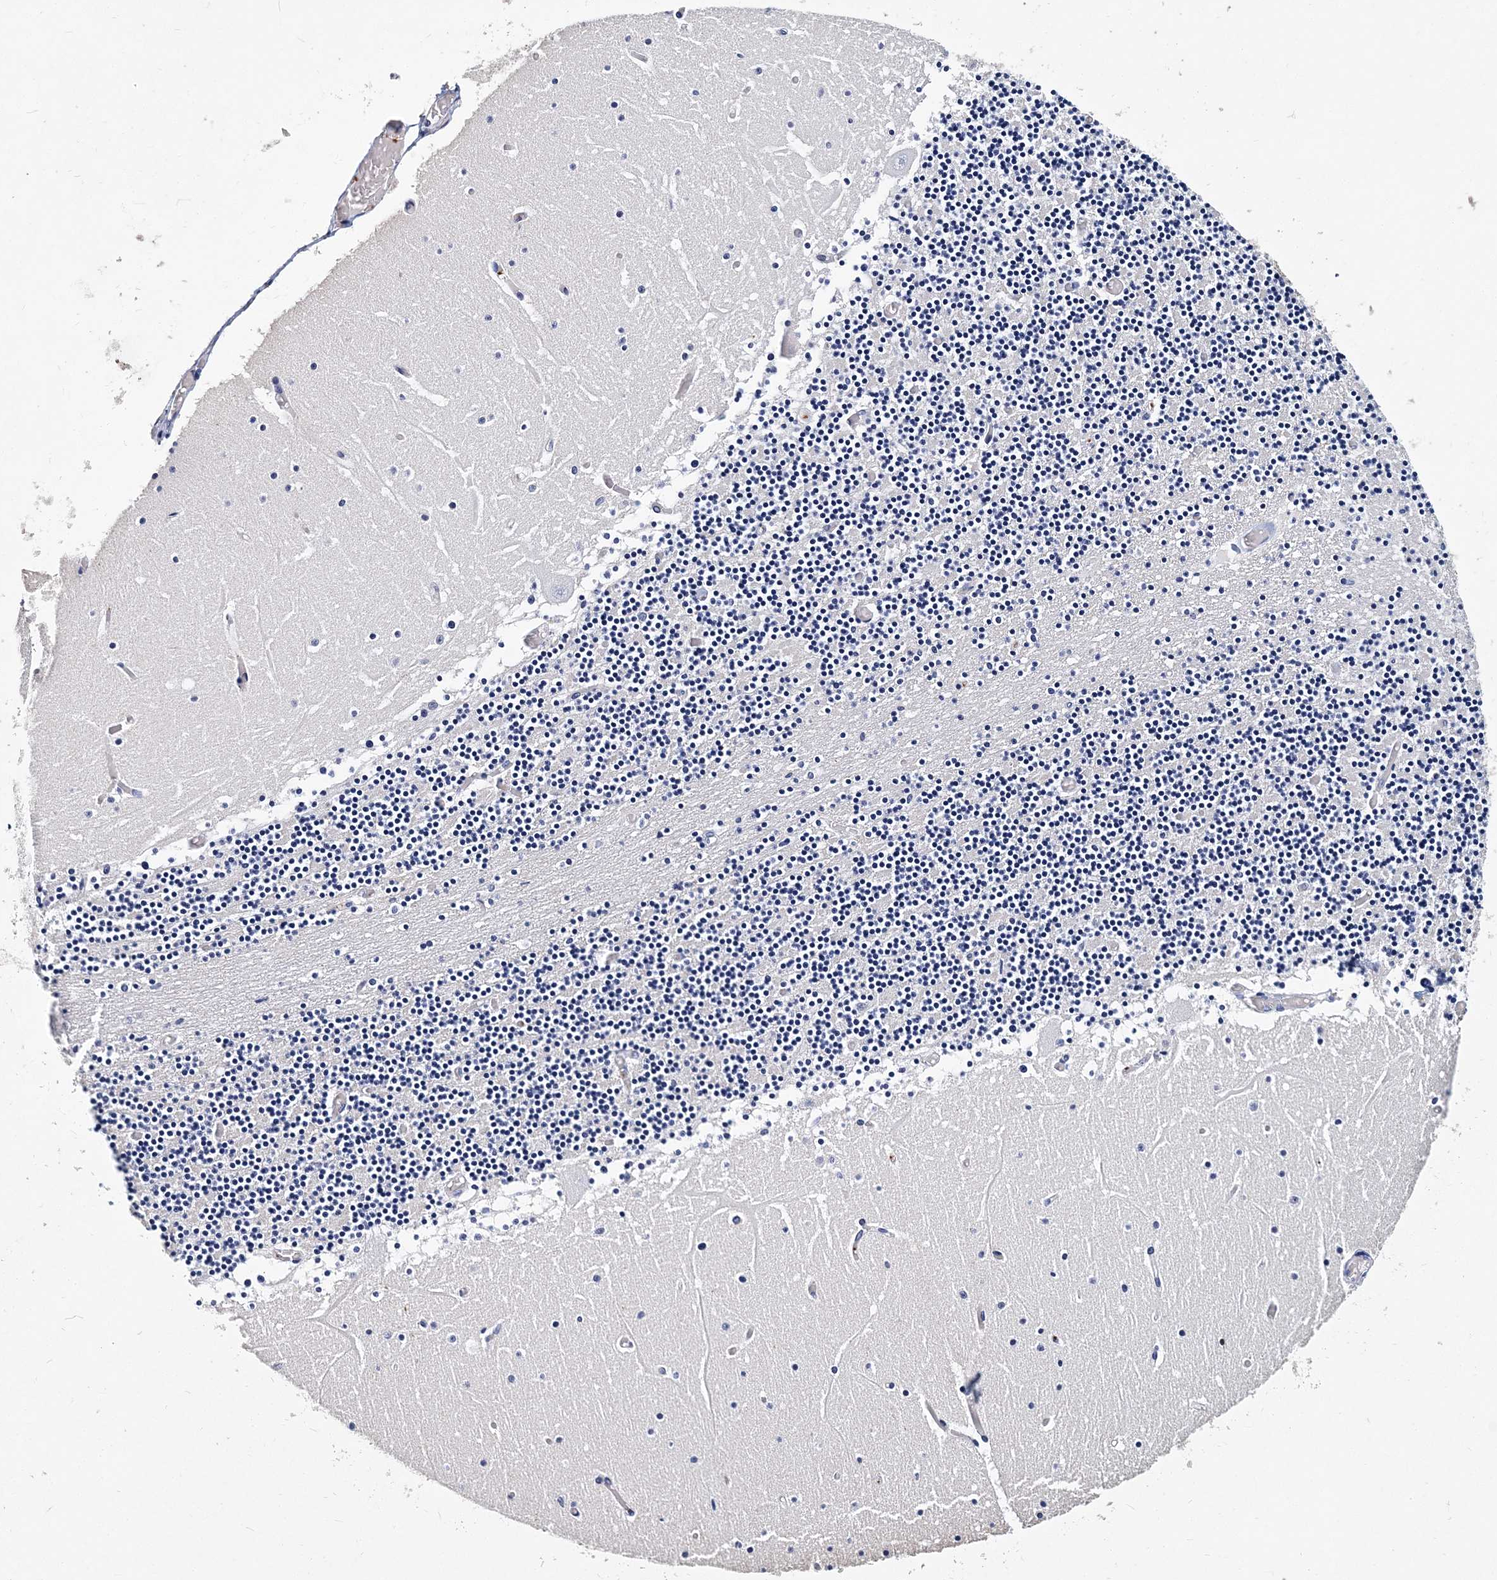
{"staining": {"intensity": "negative", "quantity": "none", "location": "none"}, "tissue": "cerebellum", "cell_type": "Cells in granular layer", "image_type": "normal", "snomed": [{"axis": "morphology", "description": "Normal tissue, NOS"}, {"axis": "topography", "description": "Cerebellum"}], "caption": "Human cerebellum stained for a protein using IHC demonstrates no staining in cells in granular layer.", "gene": "ITGA2B", "patient": {"sex": "female", "age": 28}}